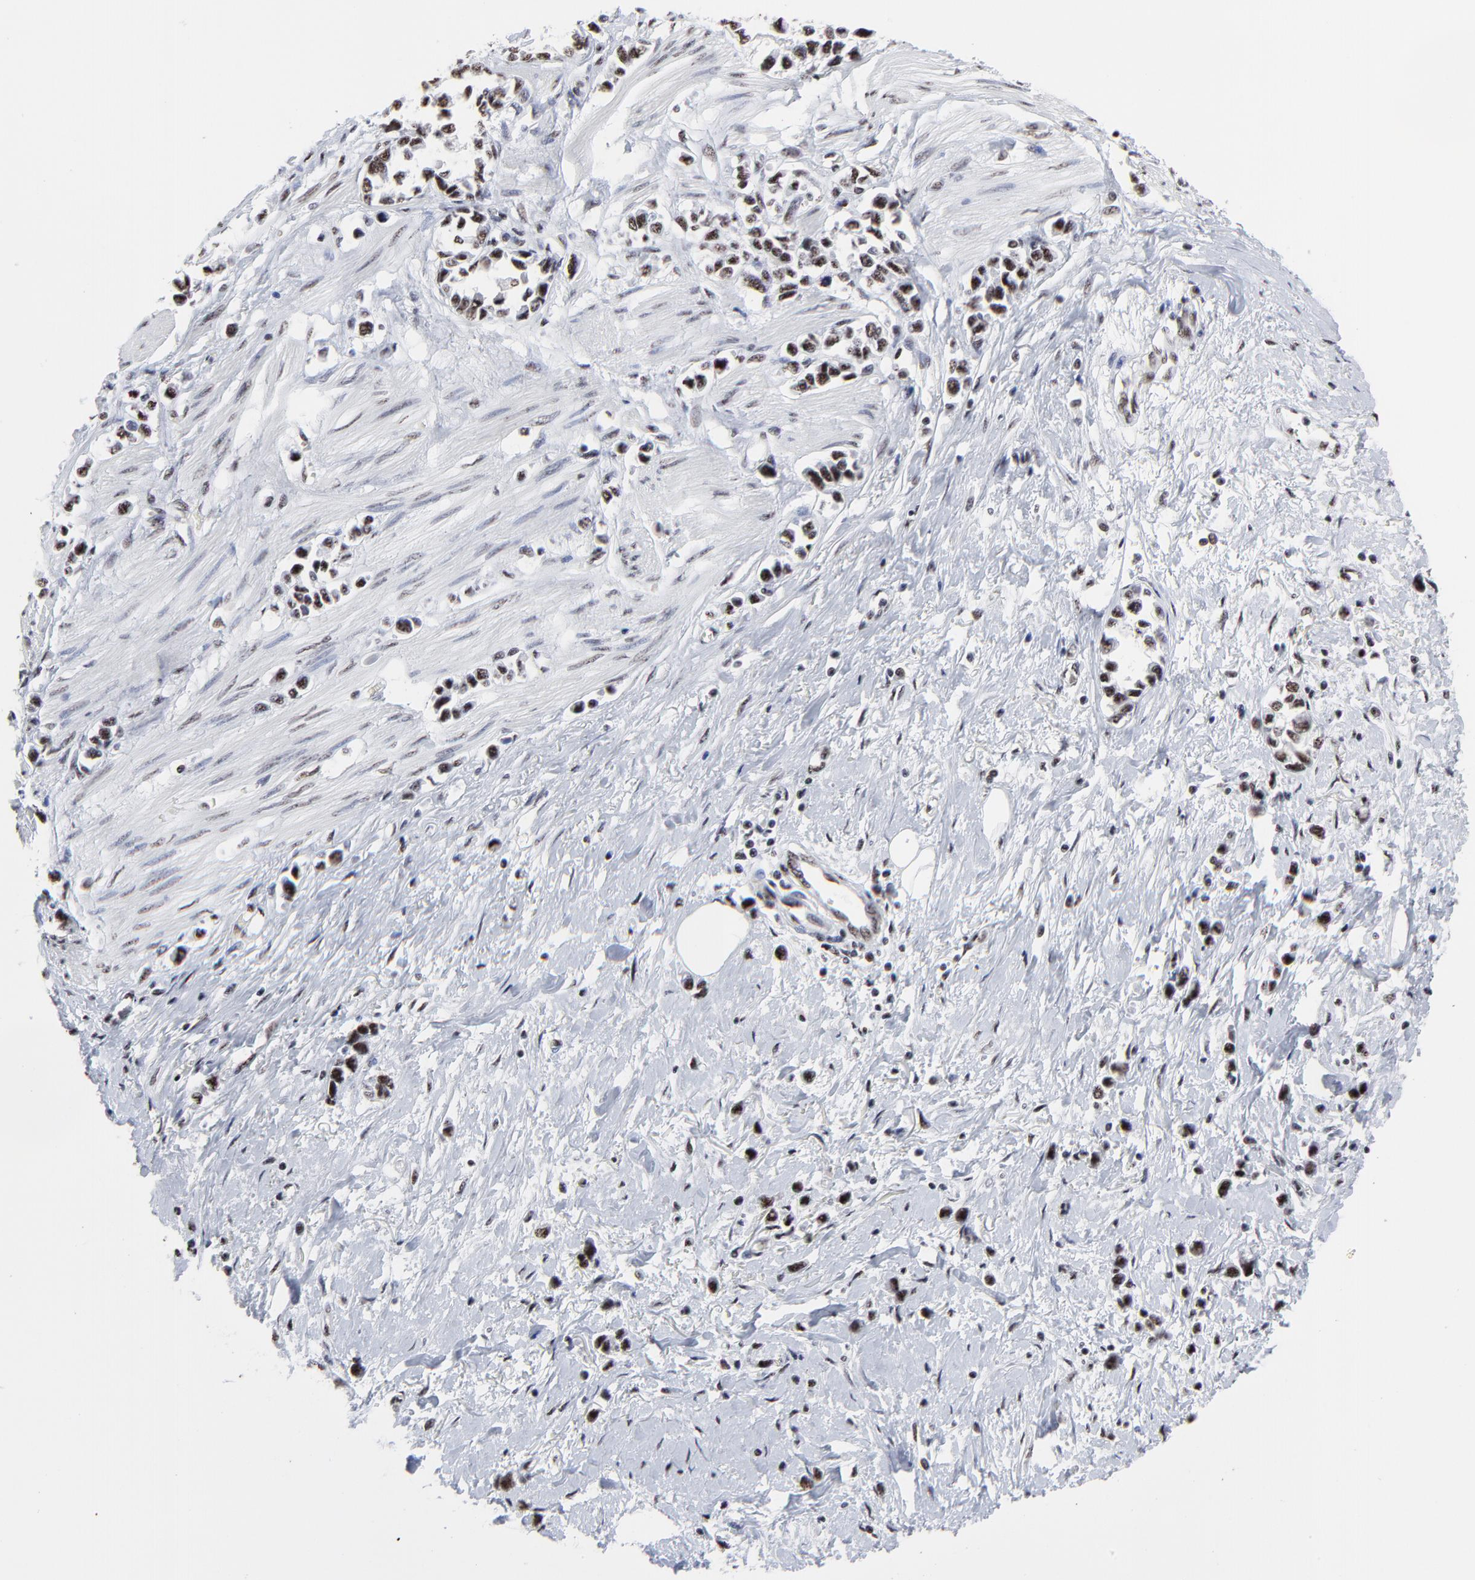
{"staining": {"intensity": "weak", "quantity": ">75%", "location": "nuclear"}, "tissue": "stomach cancer", "cell_type": "Tumor cells", "image_type": "cancer", "snomed": [{"axis": "morphology", "description": "Adenocarcinoma, NOS"}, {"axis": "topography", "description": "Stomach, upper"}], "caption": "Immunohistochemistry (DAB) staining of human adenocarcinoma (stomach) displays weak nuclear protein expression in approximately >75% of tumor cells.", "gene": "MBD4", "patient": {"sex": "male", "age": 76}}